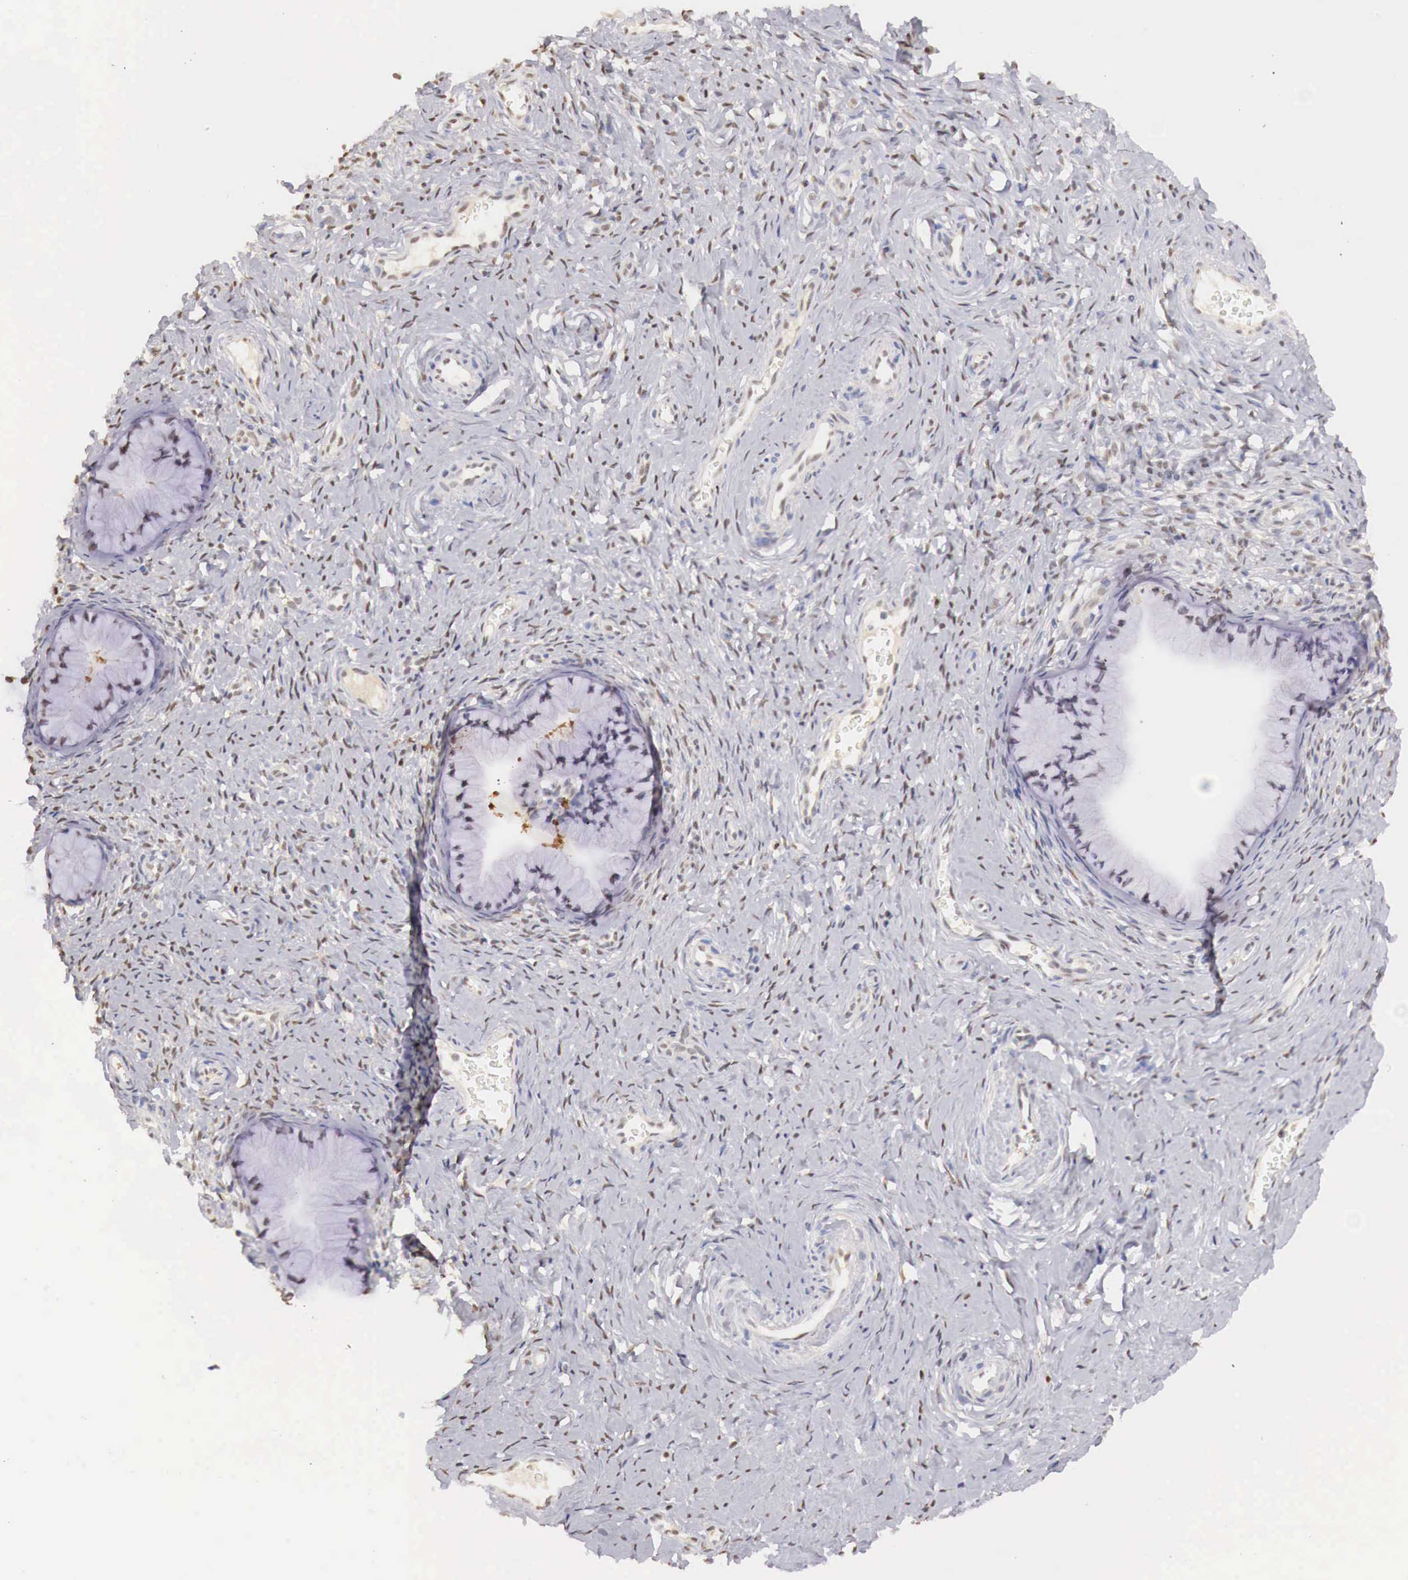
{"staining": {"intensity": "negative", "quantity": "none", "location": "none"}, "tissue": "cervix", "cell_type": "Glandular cells", "image_type": "normal", "snomed": [{"axis": "morphology", "description": "Normal tissue, NOS"}, {"axis": "topography", "description": "Cervix"}], "caption": "The IHC micrograph has no significant expression in glandular cells of cervix. (DAB immunohistochemistry, high magnification).", "gene": "UBA1", "patient": {"sex": "female", "age": 70}}